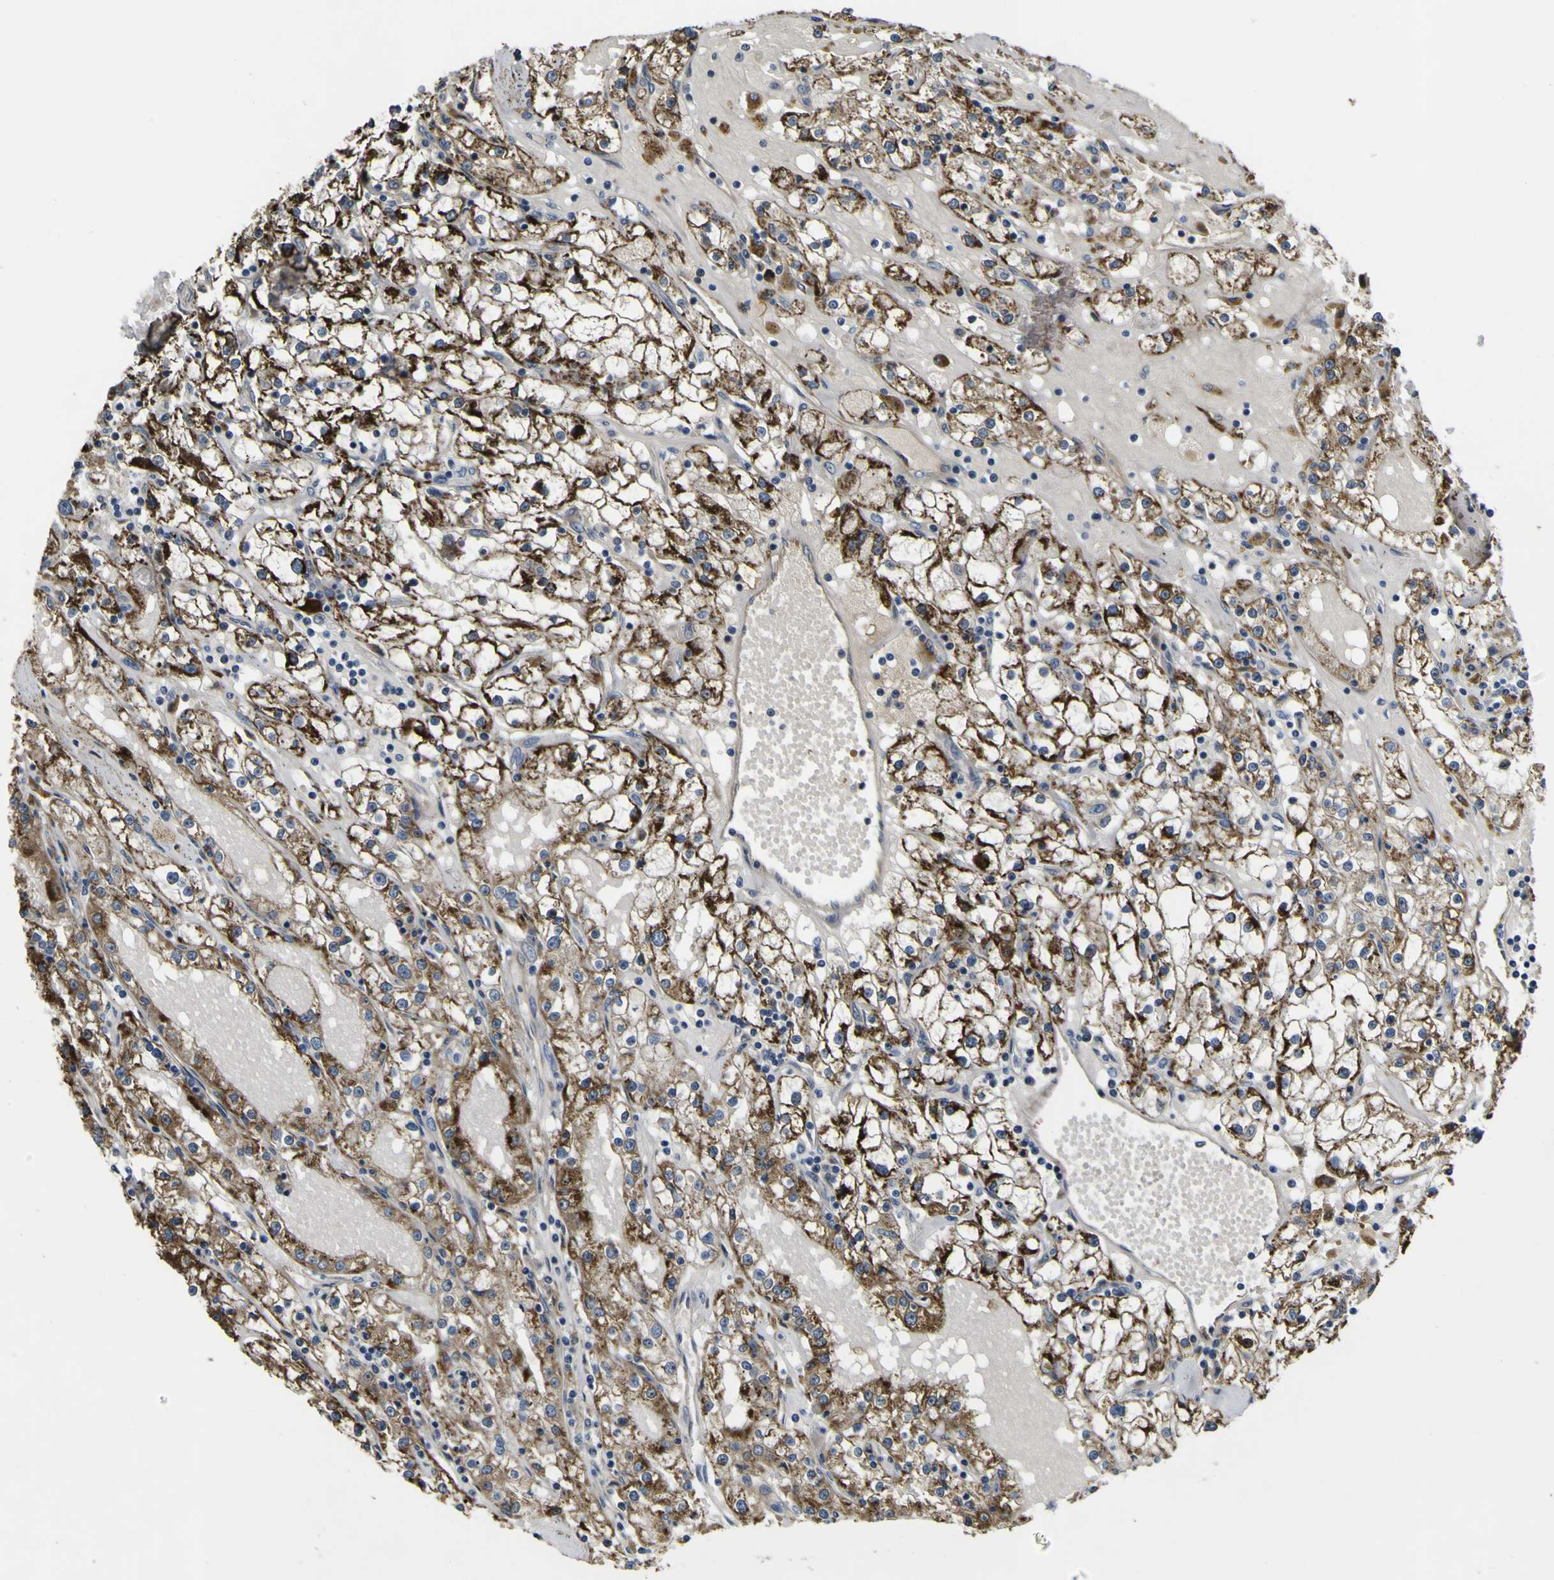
{"staining": {"intensity": "strong", "quantity": ">75%", "location": "cytoplasmic/membranous"}, "tissue": "renal cancer", "cell_type": "Tumor cells", "image_type": "cancer", "snomed": [{"axis": "morphology", "description": "Adenocarcinoma, NOS"}, {"axis": "topography", "description": "Kidney"}], "caption": "This photomicrograph exhibits IHC staining of renal cancer (adenocarcinoma), with high strong cytoplasmic/membranous positivity in about >75% of tumor cells.", "gene": "GPLD1", "patient": {"sex": "male", "age": 56}}